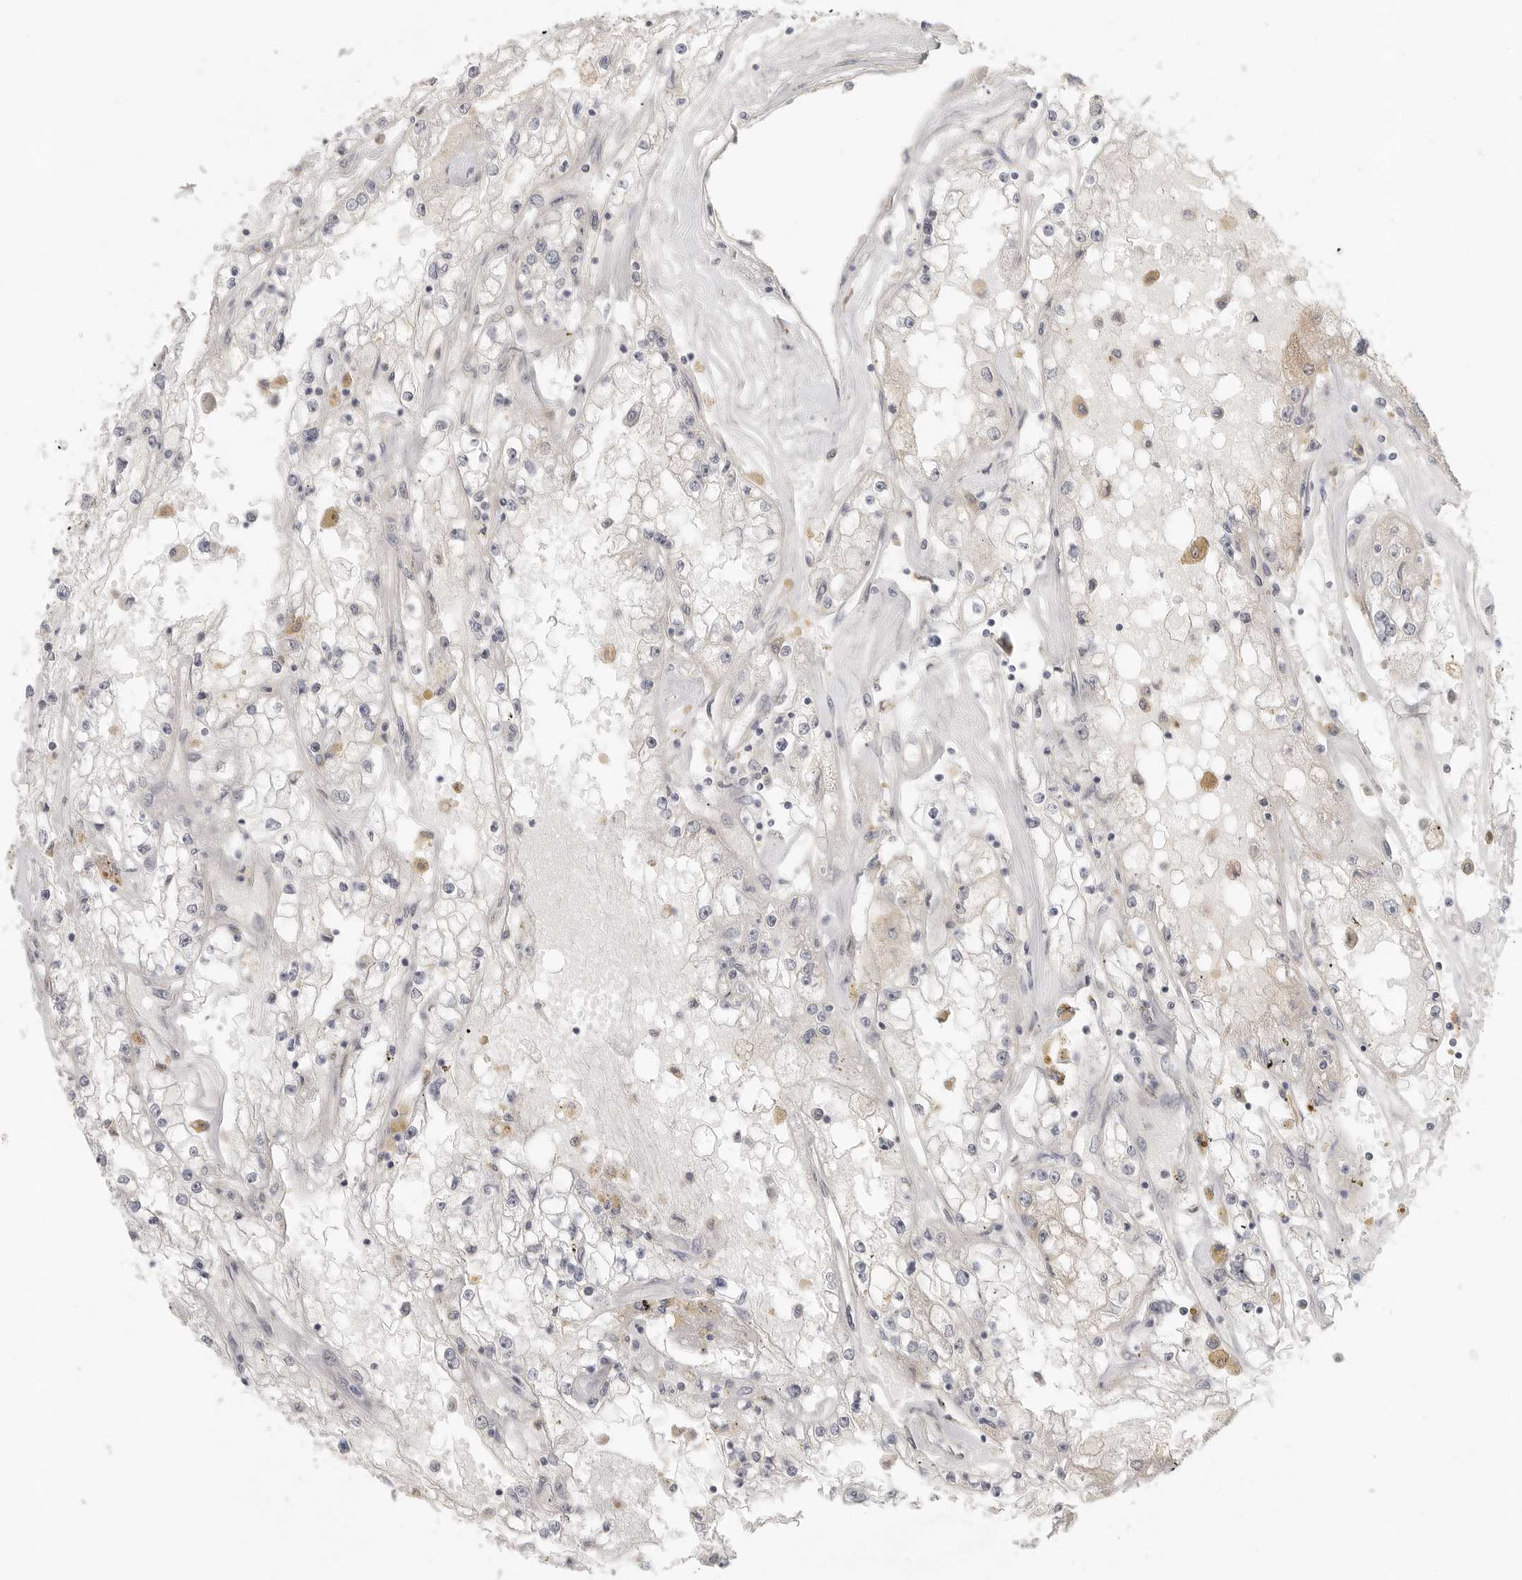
{"staining": {"intensity": "negative", "quantity": "none", "location": "none"}, "tissue": "renal cancer", "cell_type": "Tumor cells", "image_type": "cancer", "snomed": [{"axis": "morphology", "description": "Adenocarcinoma, NOS"}, {"axis": "topography", "description": "Kidney"}], "caption": "A high-resolution micrograph shows IHC staining of renal cancer, which exhibits no significant staining in tumor cells.", "gene": "HDAC6", "patient": {"sex": "male", "age": 56}}